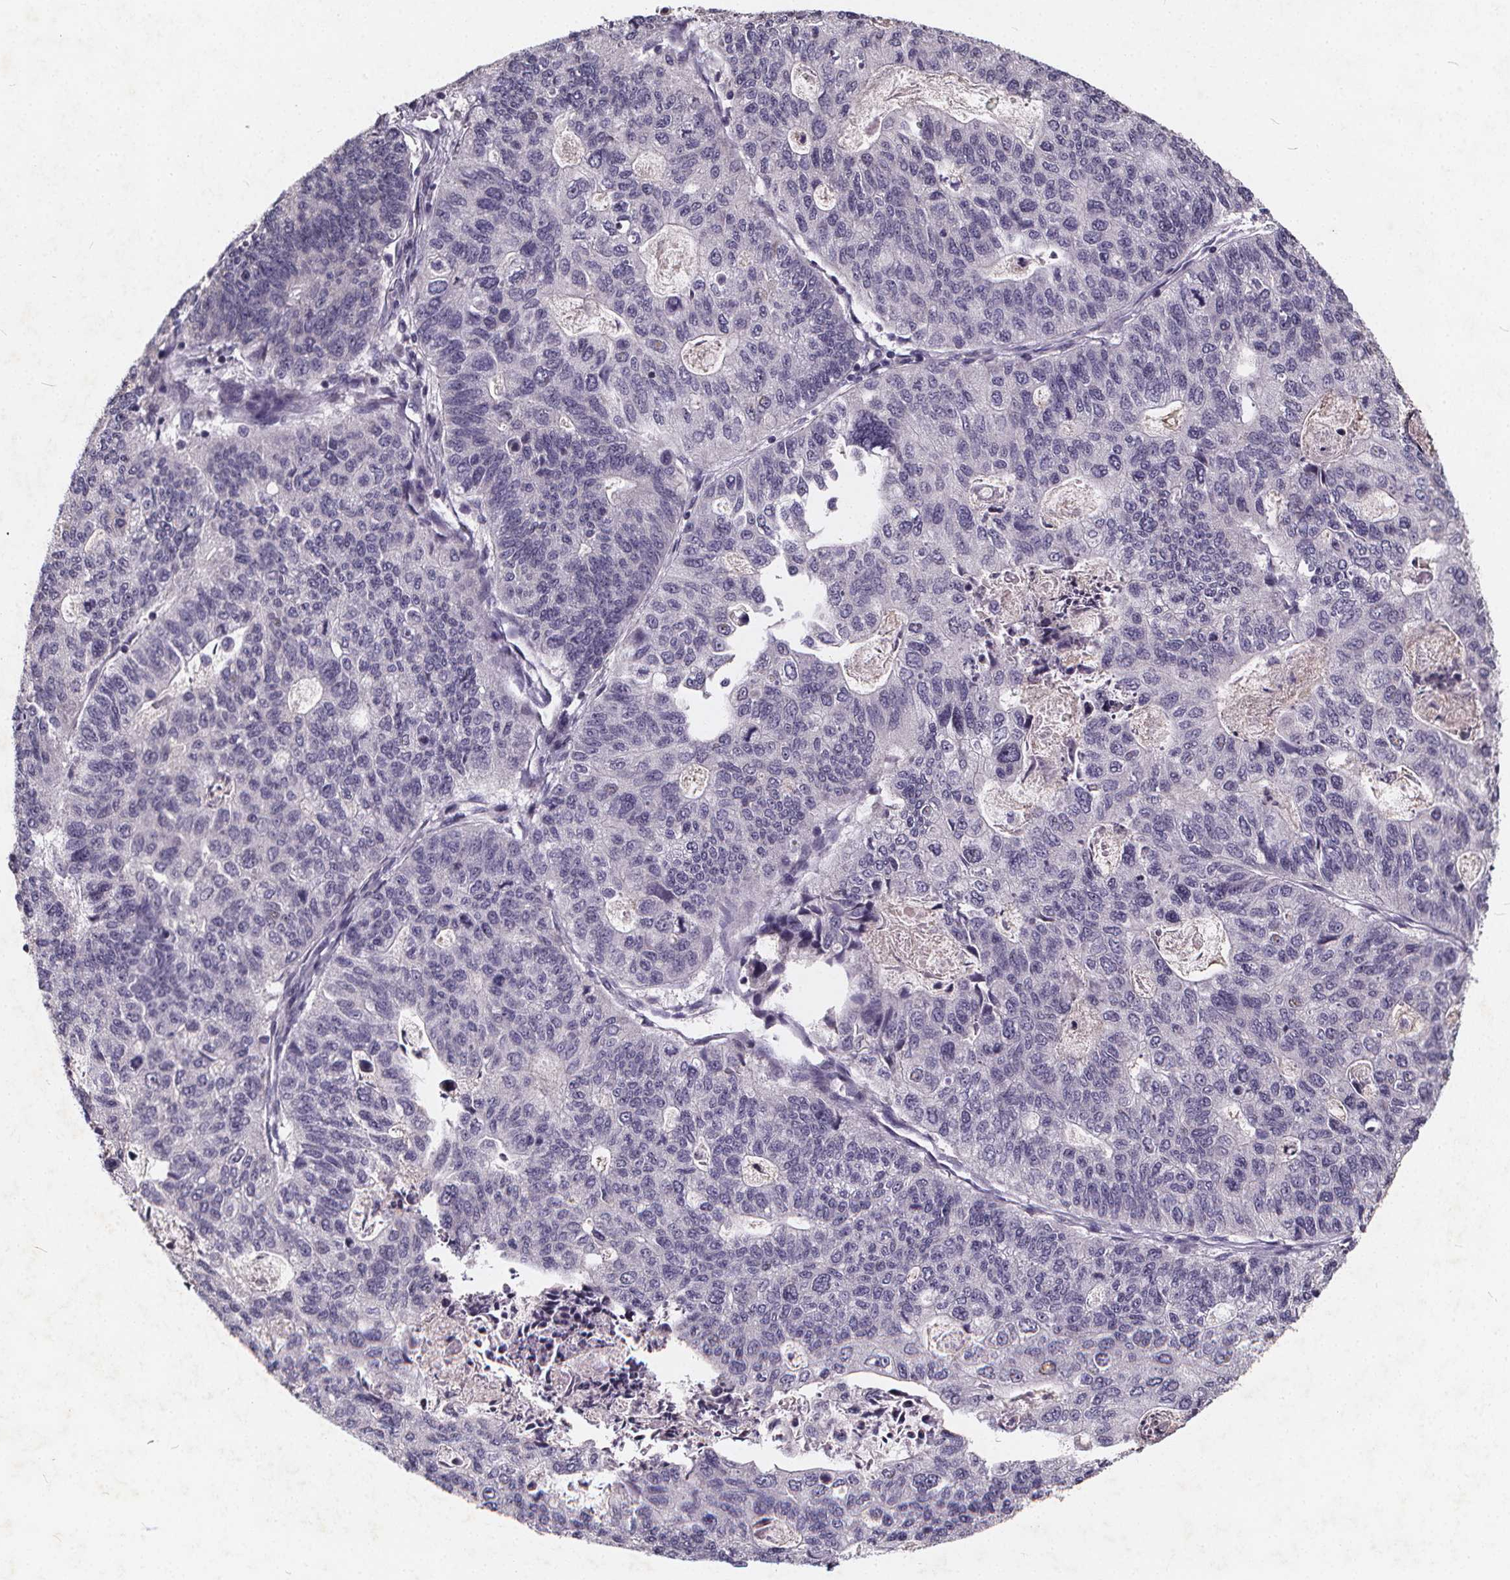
{"staining": {"intensity": "negative", "quantity": "none", "location": "none"}, "tissue": "stomach cancer", "cell_type": "Tumor cells", "image_type": "cancer", "snomed": [{"axis": "morphology", "description": "Adenocarcinoma, NOS"}, {"axis": "topography", "description": "Stomach, upper"}], "caption": "This is an IHC micrograph of stomach cancer (adenocarcinoma). There is no expression in tumor cells.", "gene": "TSPAN14", "patient": {"sex": "female", "age": 67}}